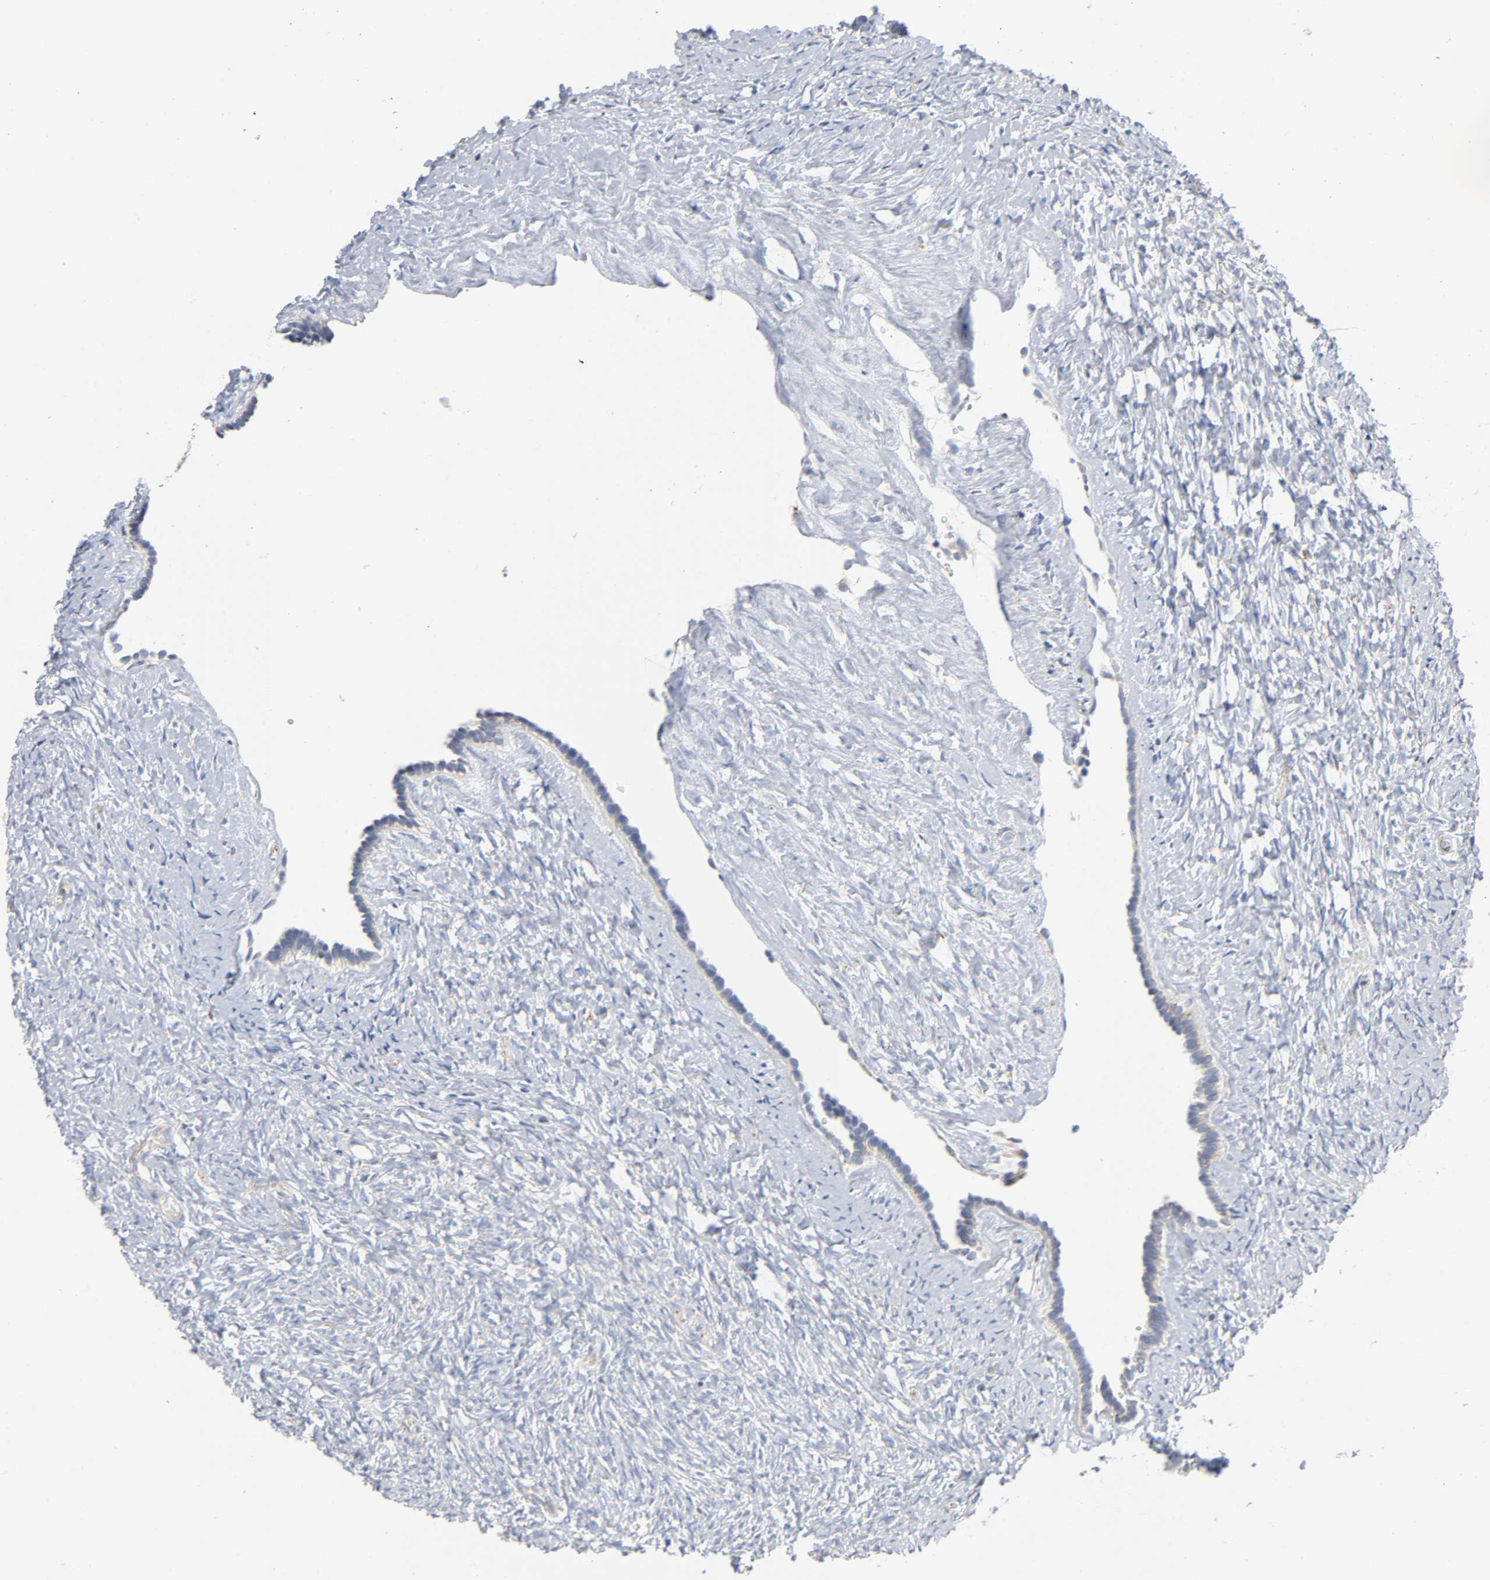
{"staining": {"intensity": "negative", "quantity": "none", "location": "none"}, "tissue": "ovary", "cell_type": "Ovarian stroma cells", "image_type": "normal", "snomed": [{"axis": "morphology", "description": "Normal tissue, NOS"}, {"axis": "topography", "description": "Ovary"}], "caption": "IHC histopathology image of normal ovary: human ovary stained with DAB (3,3'-diaminobenzidine) displays no significant protein staining in ovarian stroma cells. Nuclei are stained in blue.", "gene": "BAK1", "patient": {"sex": "female", "age": 35}}